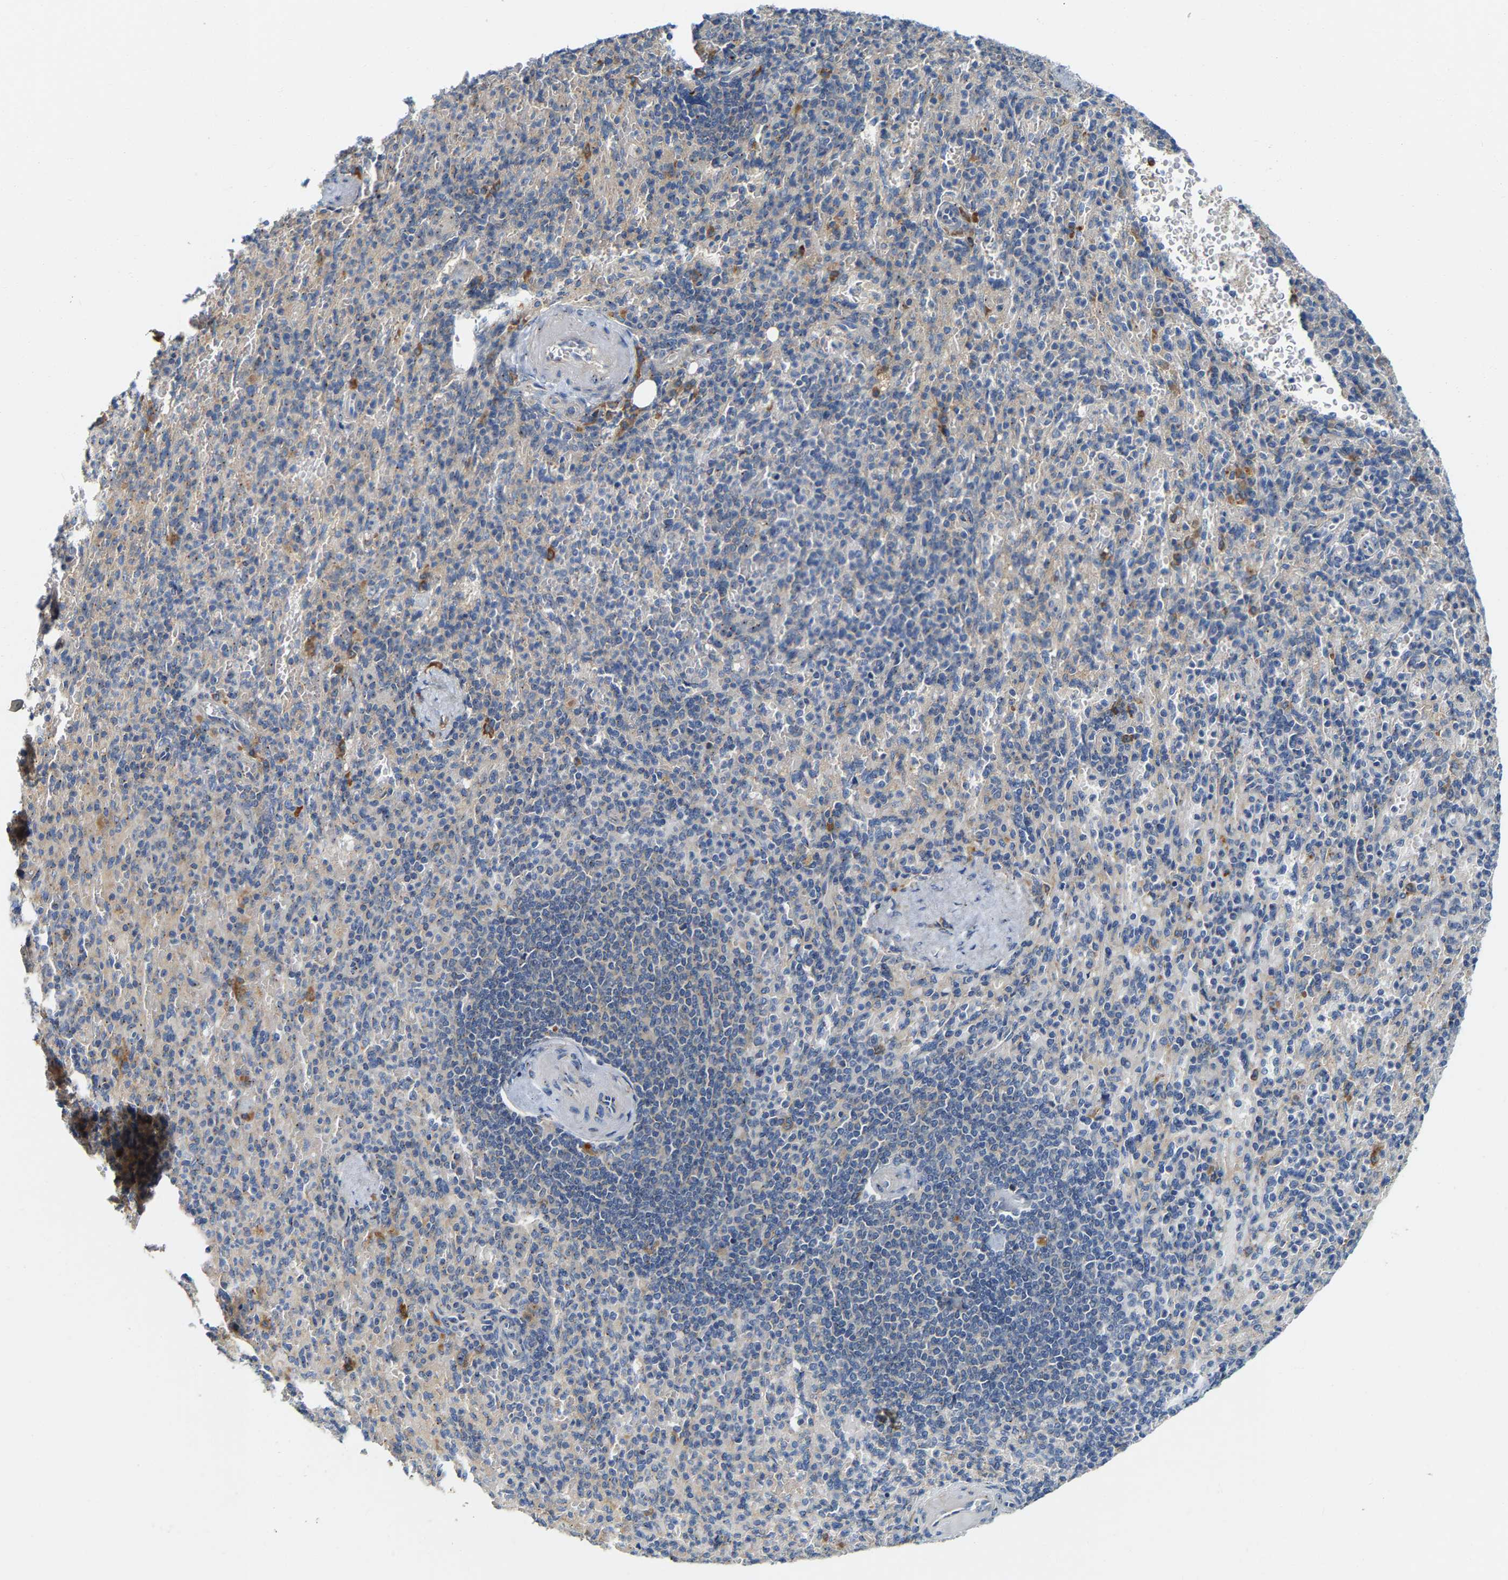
{"staining": {"intensity": "moderate", "quantity": "<25%", "location": "cytoplasmic/membranous"}, "tissue": "spleen", "cell_type": "Cells in red pulp", "image_type": "normal", "snomed": [{"axis": "morphology", "description": "Normal tissue, NOS"}, {"axis": "topography", "description": "Spleen"}], "caption": "This micrograph demonstrates immunohistochemistry staining of normal spleen, with low moderate cytoplasmic/membranous expression in approximately <25% of cells in red pulp.", "gene": "PCNT", "patient": {"sex": "female", "age": 74}}